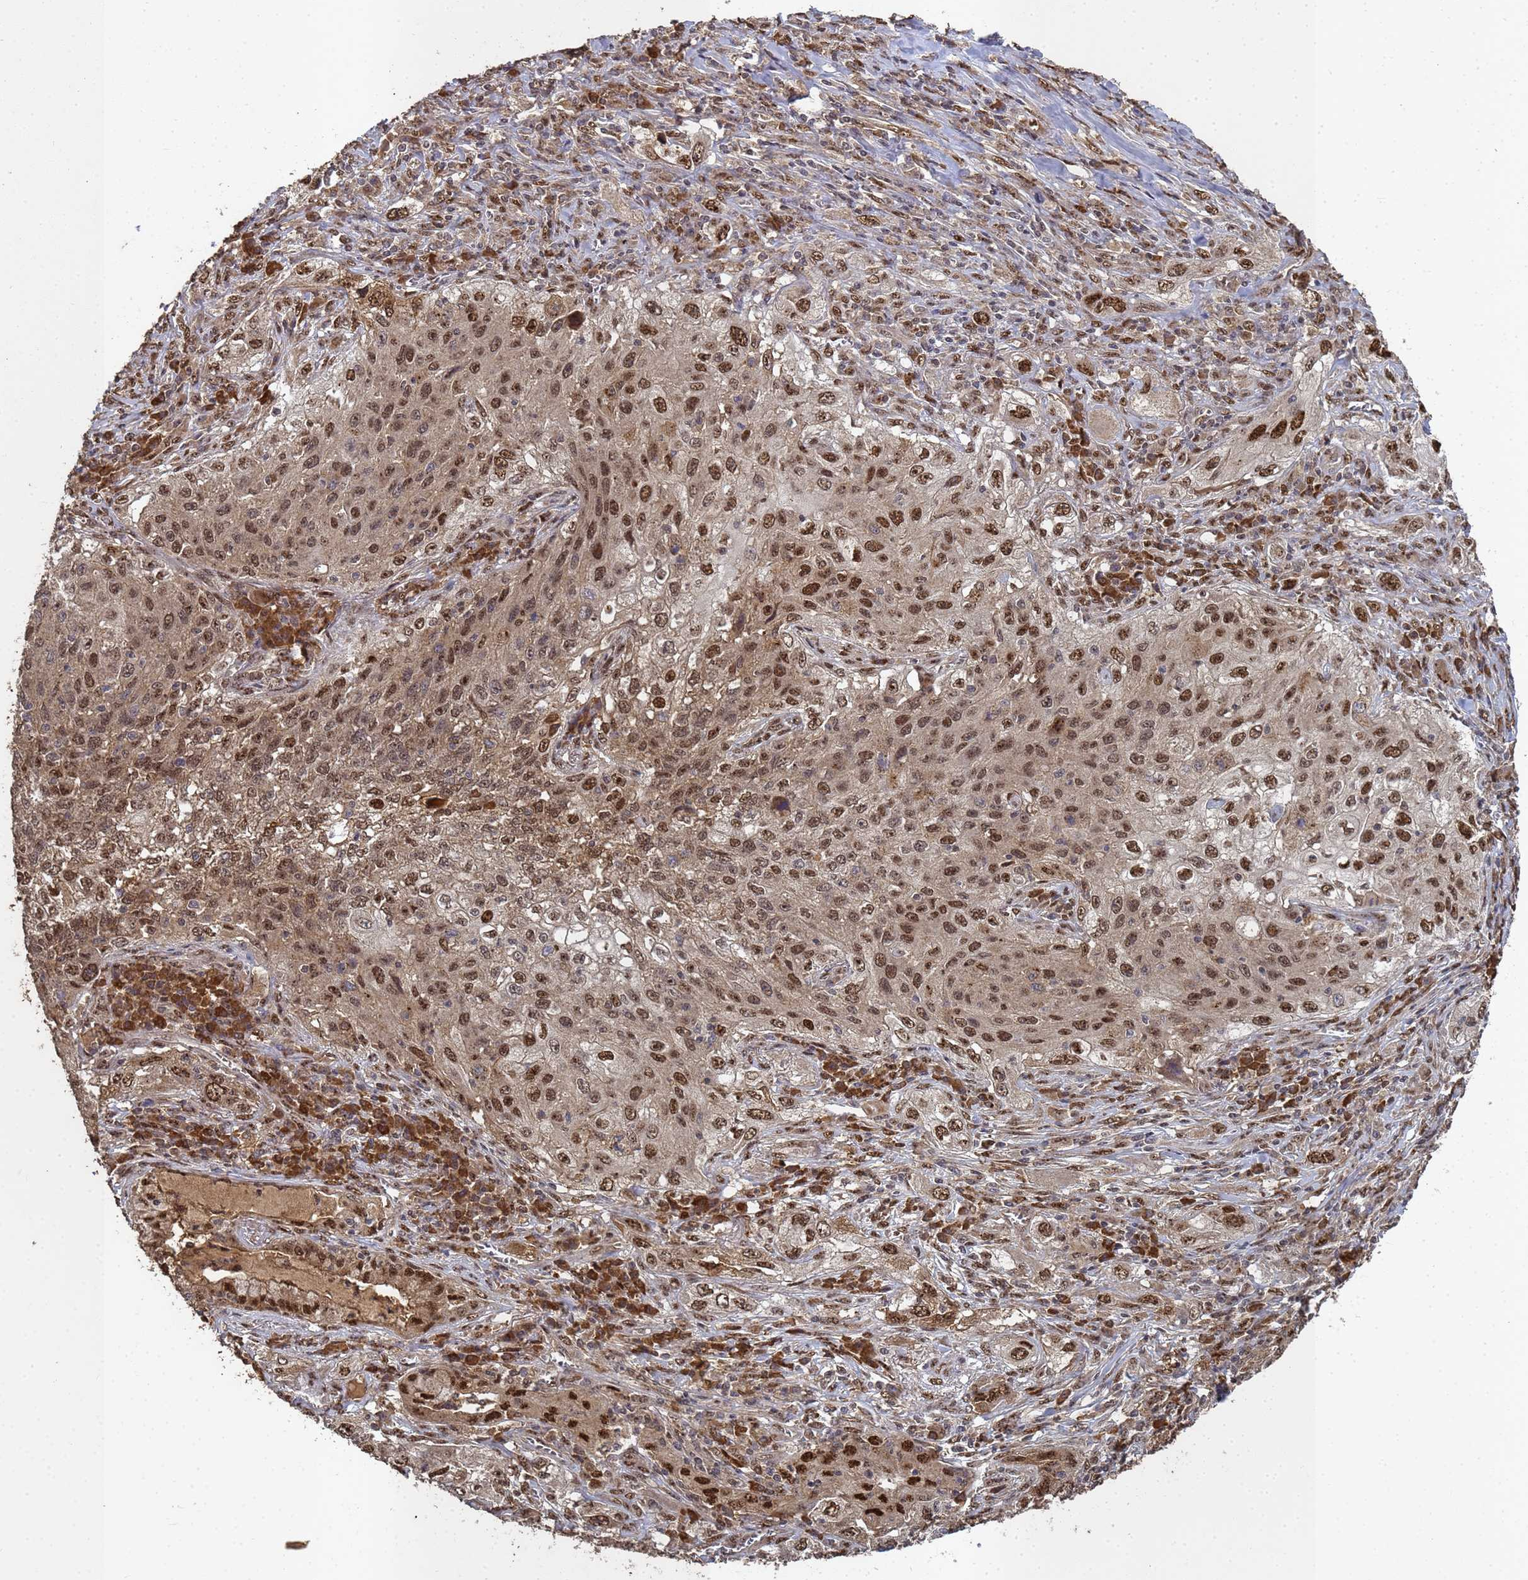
{"staining": {"intensity": "moderate", "quantity": ">75%", "location": "cytoplasmic/membranous,nuclear"}, "tissue": "lung cancer", "cell_type": "Tumor cells", "image_type": "cancer", "snomed": [{"axis": "morphology", "description": "Squamous cell carcinoma, NOS"}, {"axis": "topography", "description": "Lung"}], "caption": "DAB (3,3'-diaminobenzidine) immunohistochemical staining of lung cancer exhibits moderate cytoplasmic/membranous and nuclear protein expression in approximately >75% of tumor cells.", "gene": "SECISBP2", "patient": {"sex": "female", "age": 69}}